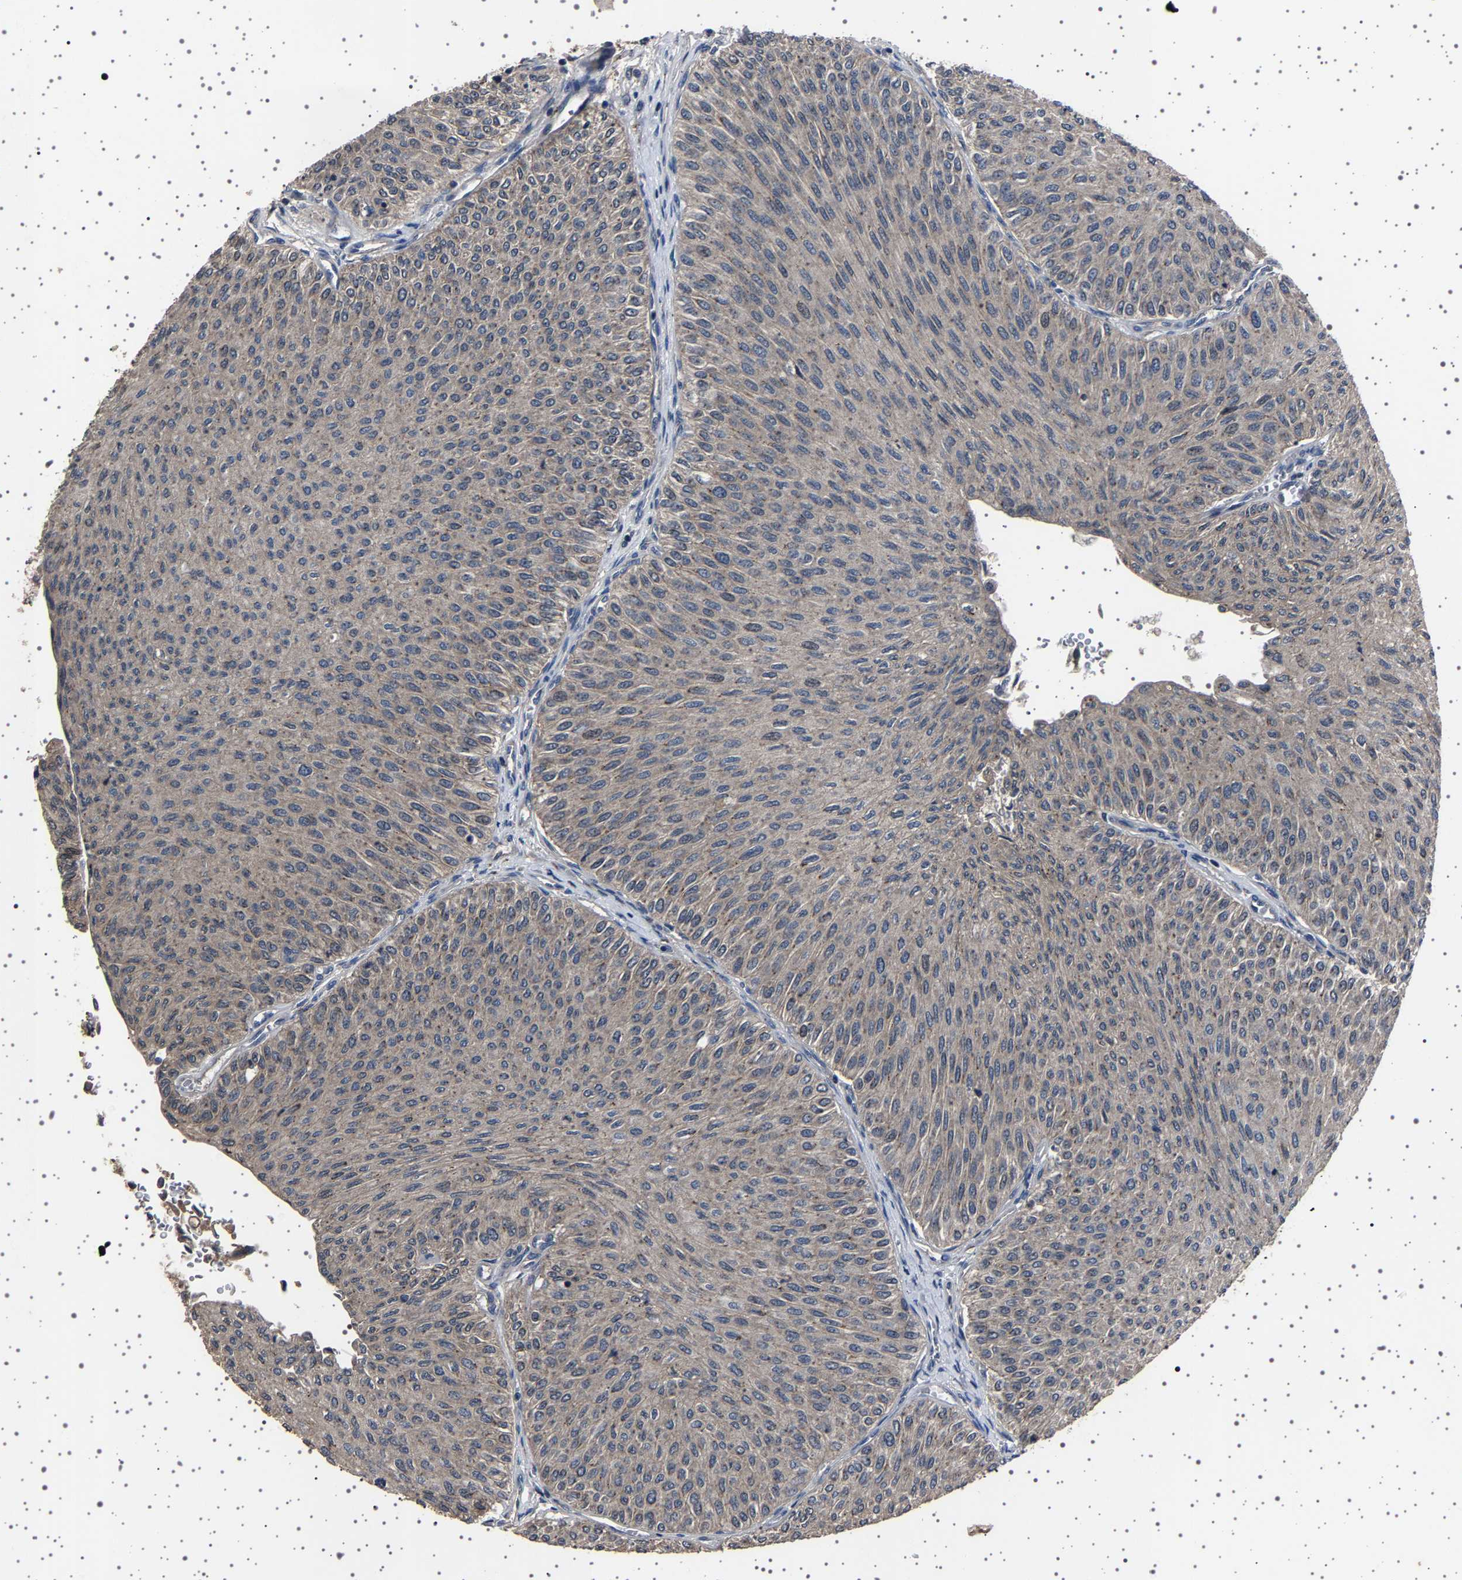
{"staining": {"intensity": "weak", "quantity": "25%-75%", "location": "cytoplasmic/membranous,nuclear"}, "tissue": "urothelial cancer", "cell_type": "Tumor cells", "image_type": "cancer", "snomed": [{"axis": "morphology", "description": "Urothelial carcinoma, Low grade"}, {"axis": "topography", "description": "Urinary bladder"}], "caption": "Urothelial cancer stained with DAB immunohistochemistry (IHC) demonstrates low levels of weak cytoplasmic/membranous and nuclear expression in approximately 25%-75% of tumor cells. The staining is performed using DAB brown chromogen to label protein expression. The nuclei are counter-stained blue using hematoxylin.", "gene": "NCKAP1", "patient": {"sex": "male", "age": 78}}